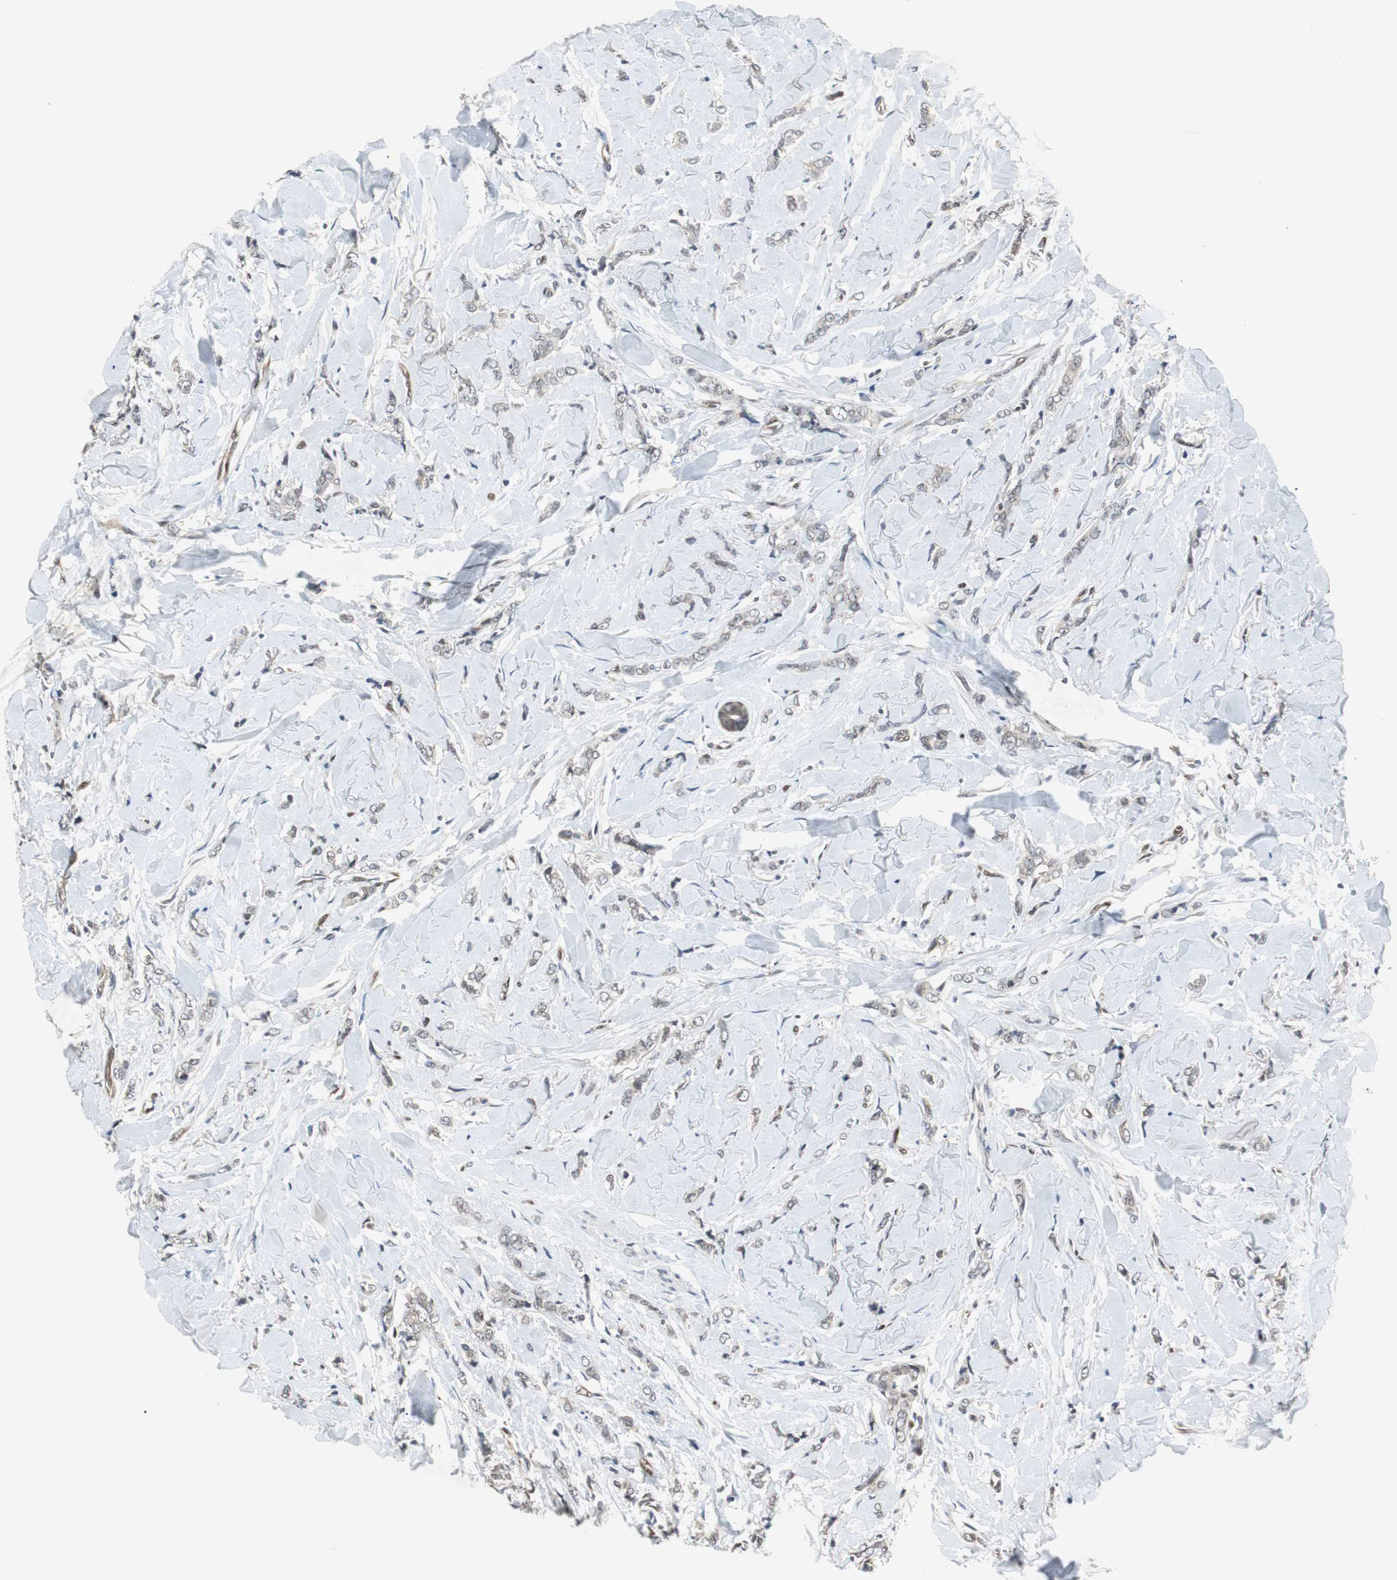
{"staining": {"intensity": "weak", "quantity": ">75%", "location": "cytoplasmic/membranous"}, "tissue": "breast cancer", "cell_type": "Tumor cells", "image_type": "cancer", "snomed": [{"axis": "morphology", "description": "Lobular carcinoma"}, {"axis": "topography", "description": "Skin"}, {"axis": "topography", "description": "Breast"}], "caption": "The micrograph exhibits staining of breast cancer, revealing weak cytoplasmic/membranous protein expression (brown color) within tumor cells. (DAB (3,3'-diaminobenzidine) IHC, brown staining for protein, blue staining for nuclei).", "gene": "SMAD1", "patient": {"sex": "female", "age": 46}}